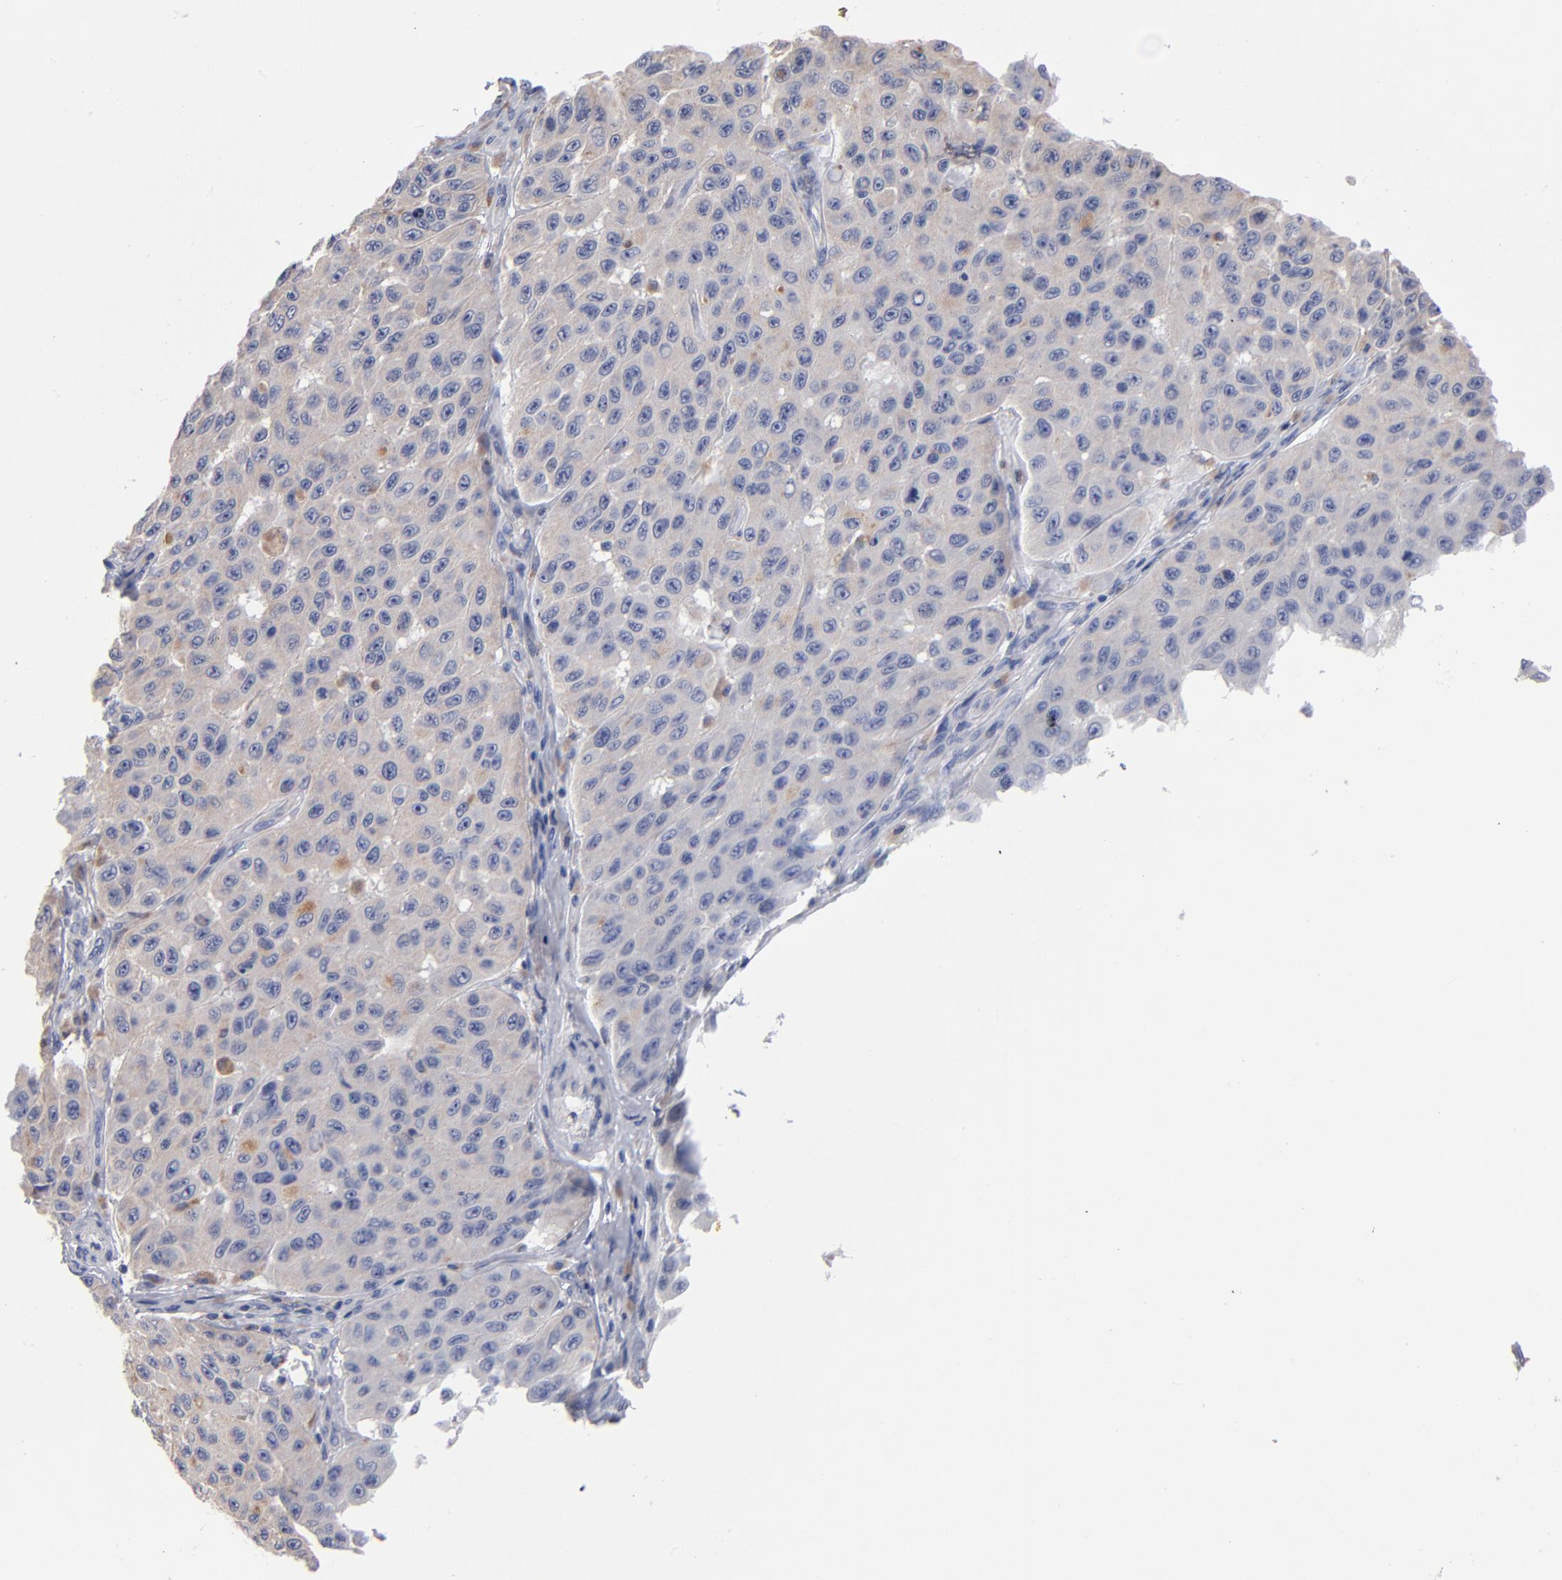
{"staining": {"intensity": "weak", "quantity": "<25%", "location": "cytoplasmic/membranous"}, "tissue": "melanoma", "cell_type": "Tumor cells", "image_type": "cancer", "snomed": [{"axis": "morphology", "description": "Malignant melanoma, NOS"}, {"axis": "topography", "description": "Skin"}], "caption": "A high-resolution image shows immunohistochemistry (IHC) staining of melanoma, which demonstrates no significant staining in tumor cells.", "gene": "RRAGB", "patient": {"sex": "male", "age": 30}}